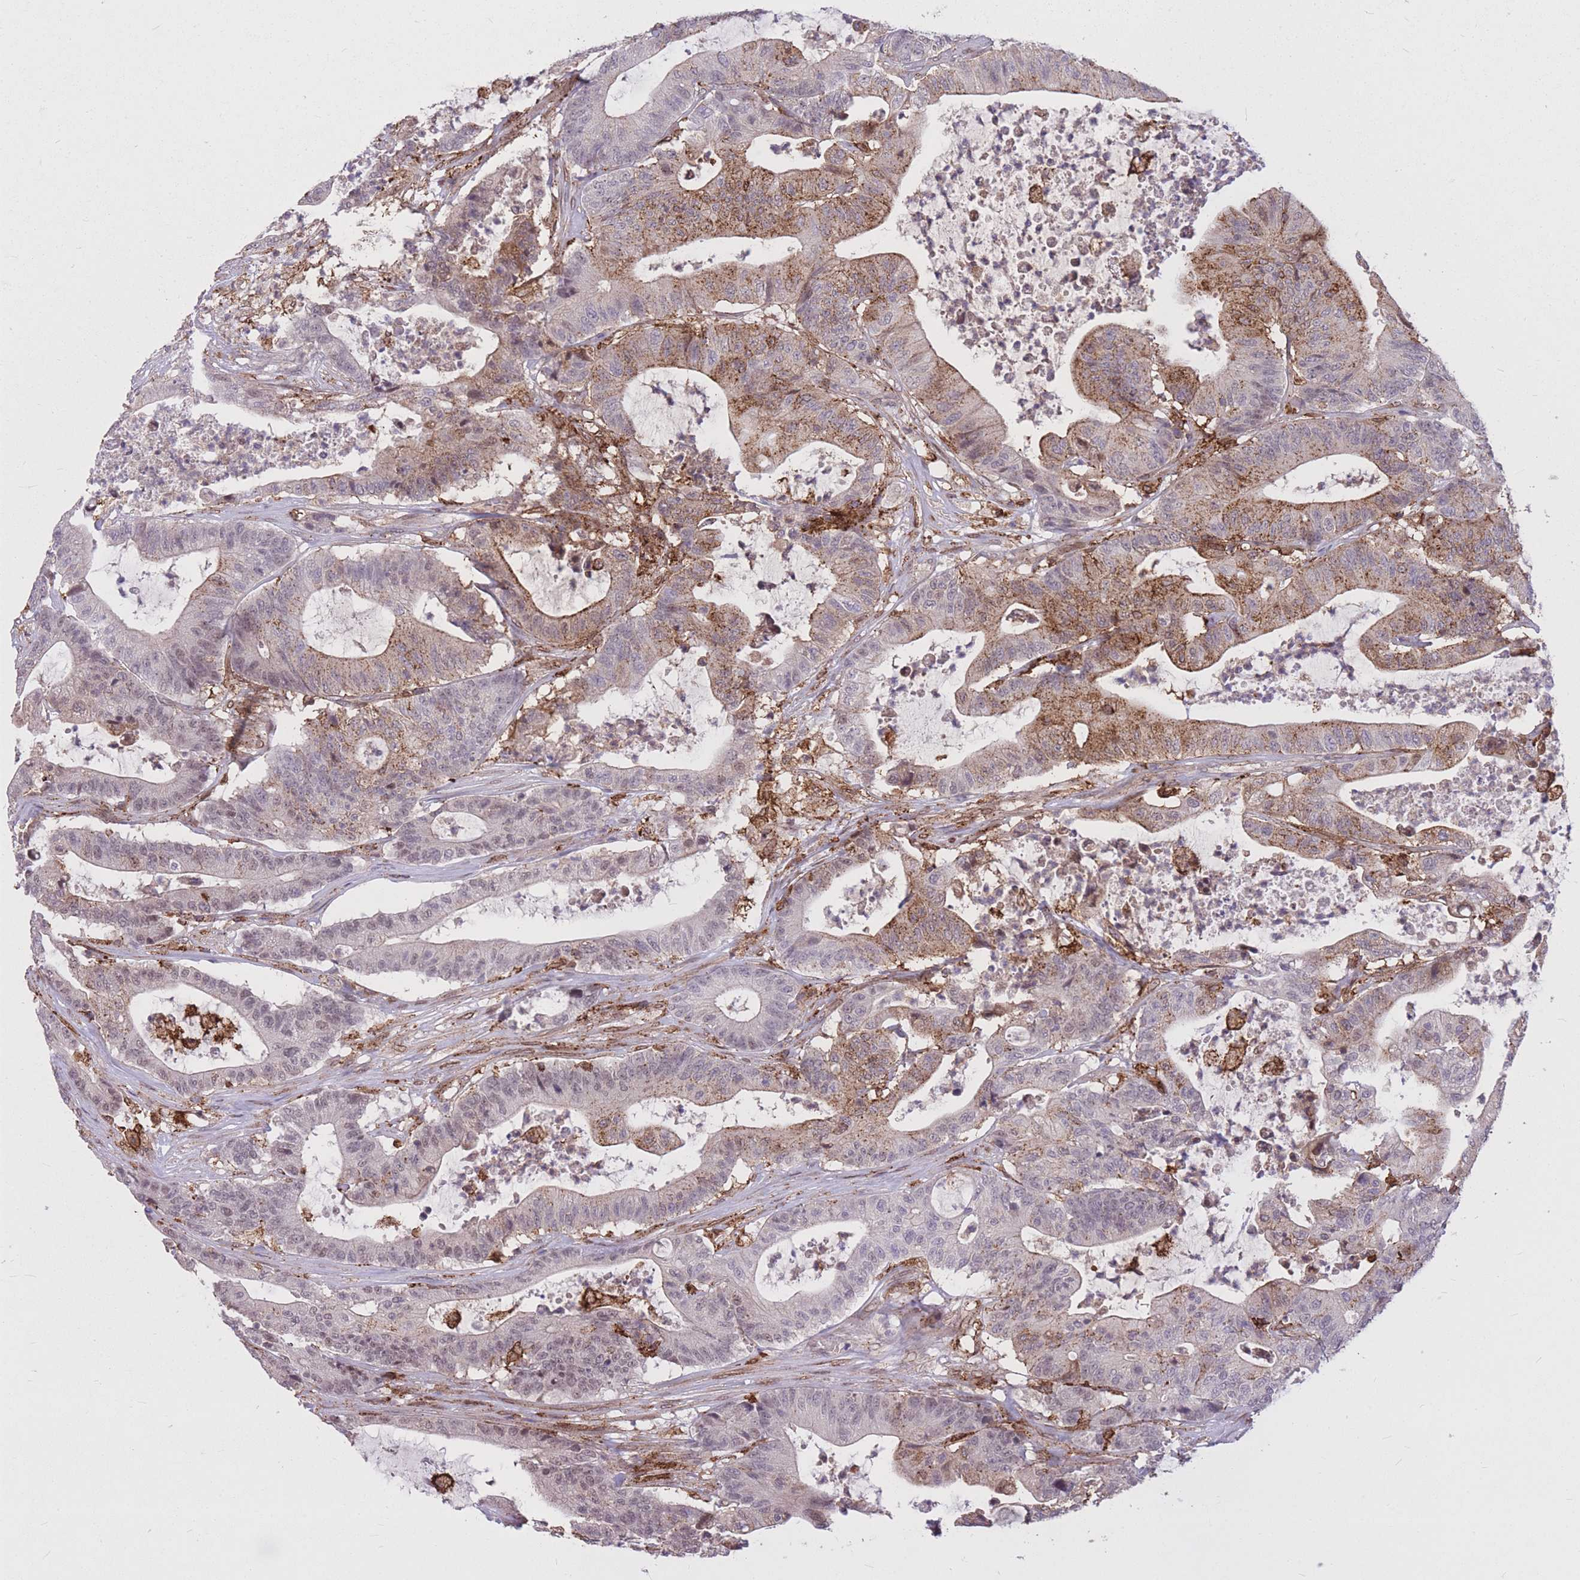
{"staining": {"intensity": "moderate", "quantity": "25%-75%", "location": "cytoplasmic/membranous"}, "tissue": "colorectal cancer", "cell_type": "Tumor cells", "image_type": "cancer", "snomed": [{"axis": "morphology", "description": "Adenocarcinoma, NOS"}, {"axis": "topography", "description": "Colon"}], "caption": "This is a histology image of IHC staining of adenocarcinoma (colorectal), which shows moderate expression in the cytoplasmic/membranous of tumor cells.", "gene": "TCF20", "patient": {"sex": "female", "age": 84}}